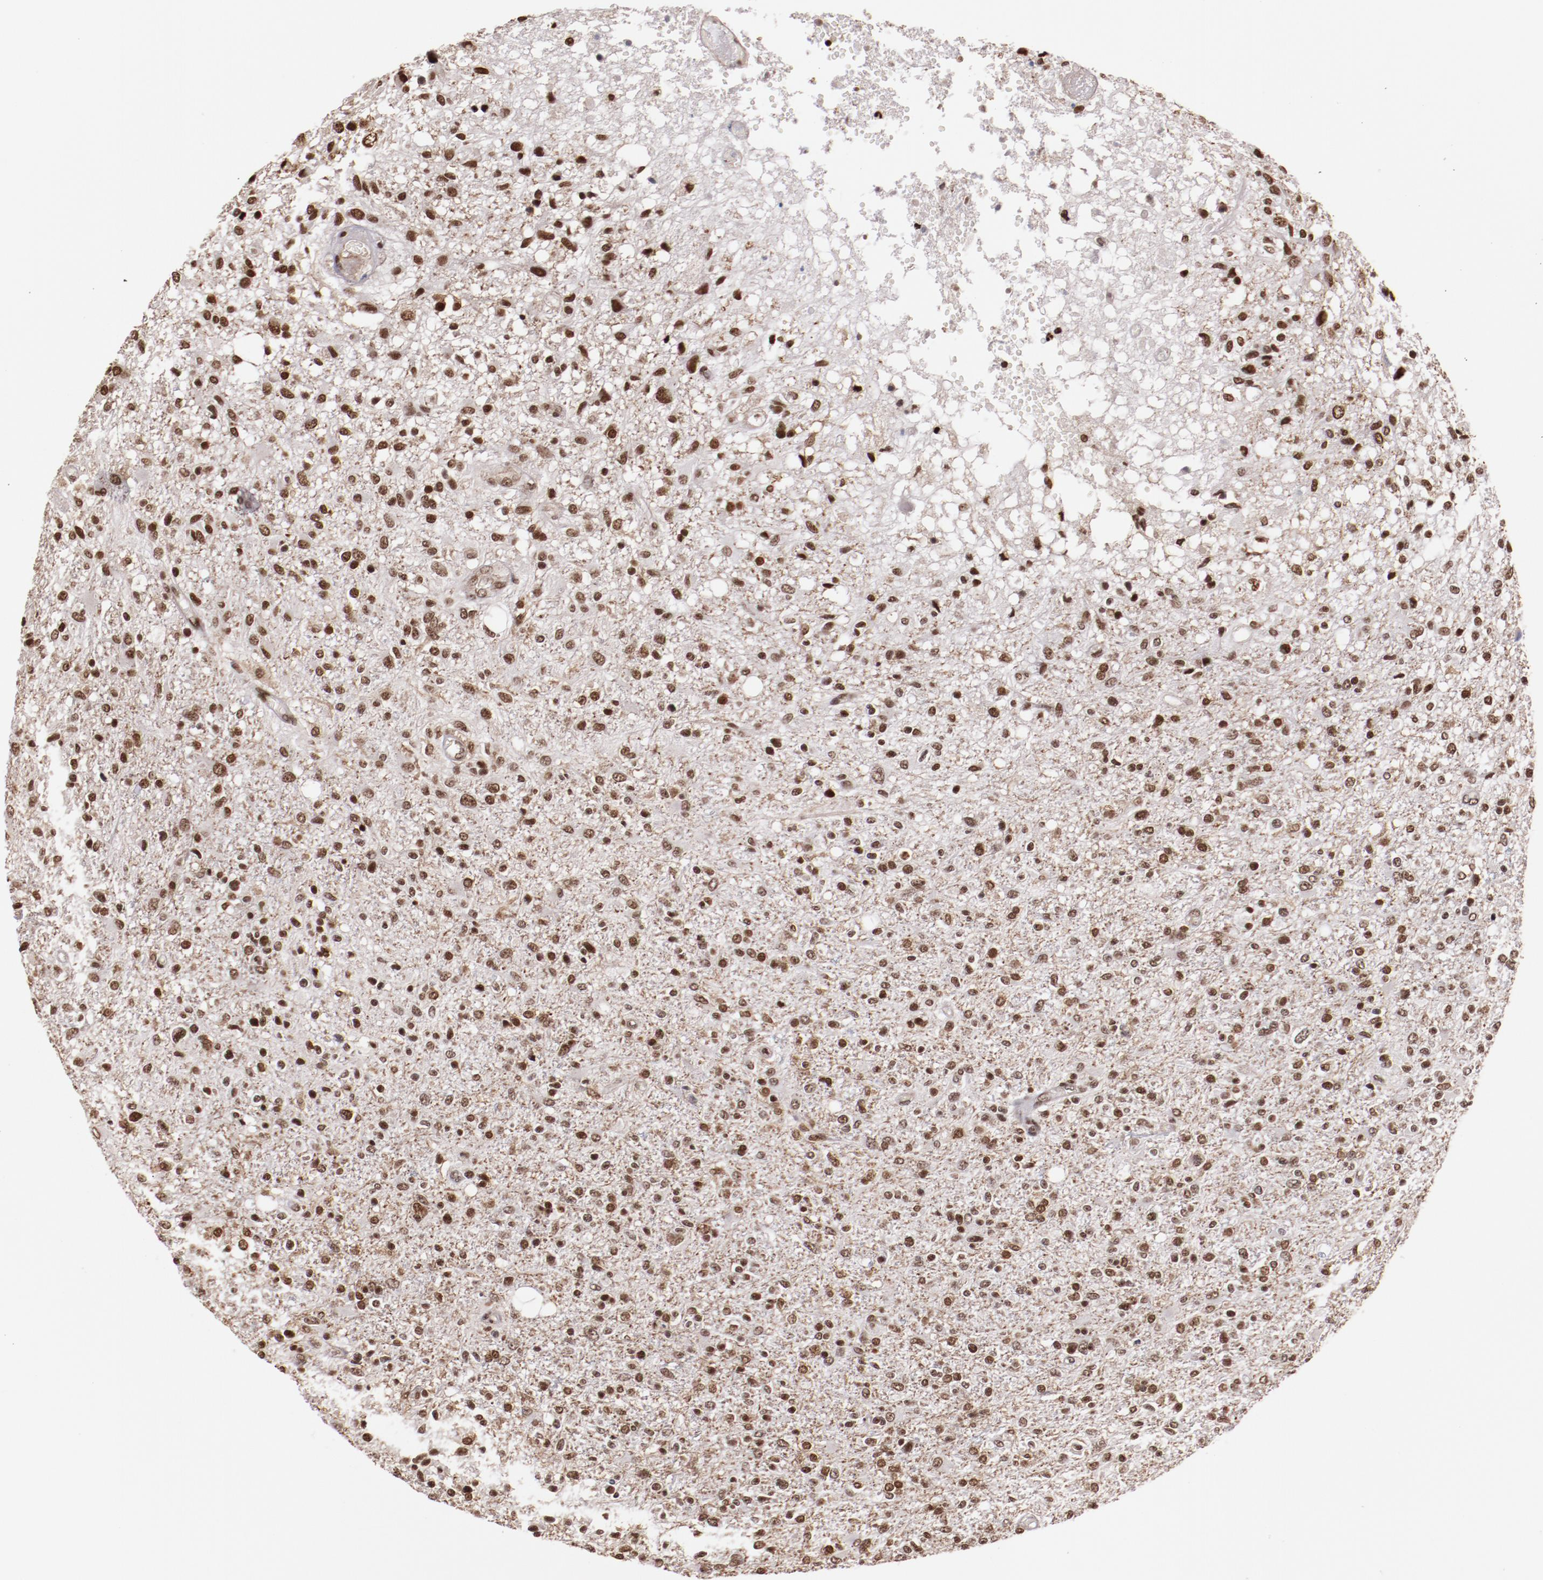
{"staining": {"intensity": "moderate", "quantity": ">75%", "location": "nuclear"}, "tissue": "glioma", "cell_type": "Tumor cells", "image_type": "cancer", "snomed": [{"axis": "morphology", "description": "Glioma, malignant, High grade"}, {"axis": "topography", "description": "Cerebral cortex"}], "caption": "A medium amount of moderate nuclear positivity is identified in approximately >75% of tumor cells in glioma tissue. (Brightfield microscopy of DAB IHC at high magnification).", "gene": "STAG2", "patient": {"sex": "male", "age": 76}}